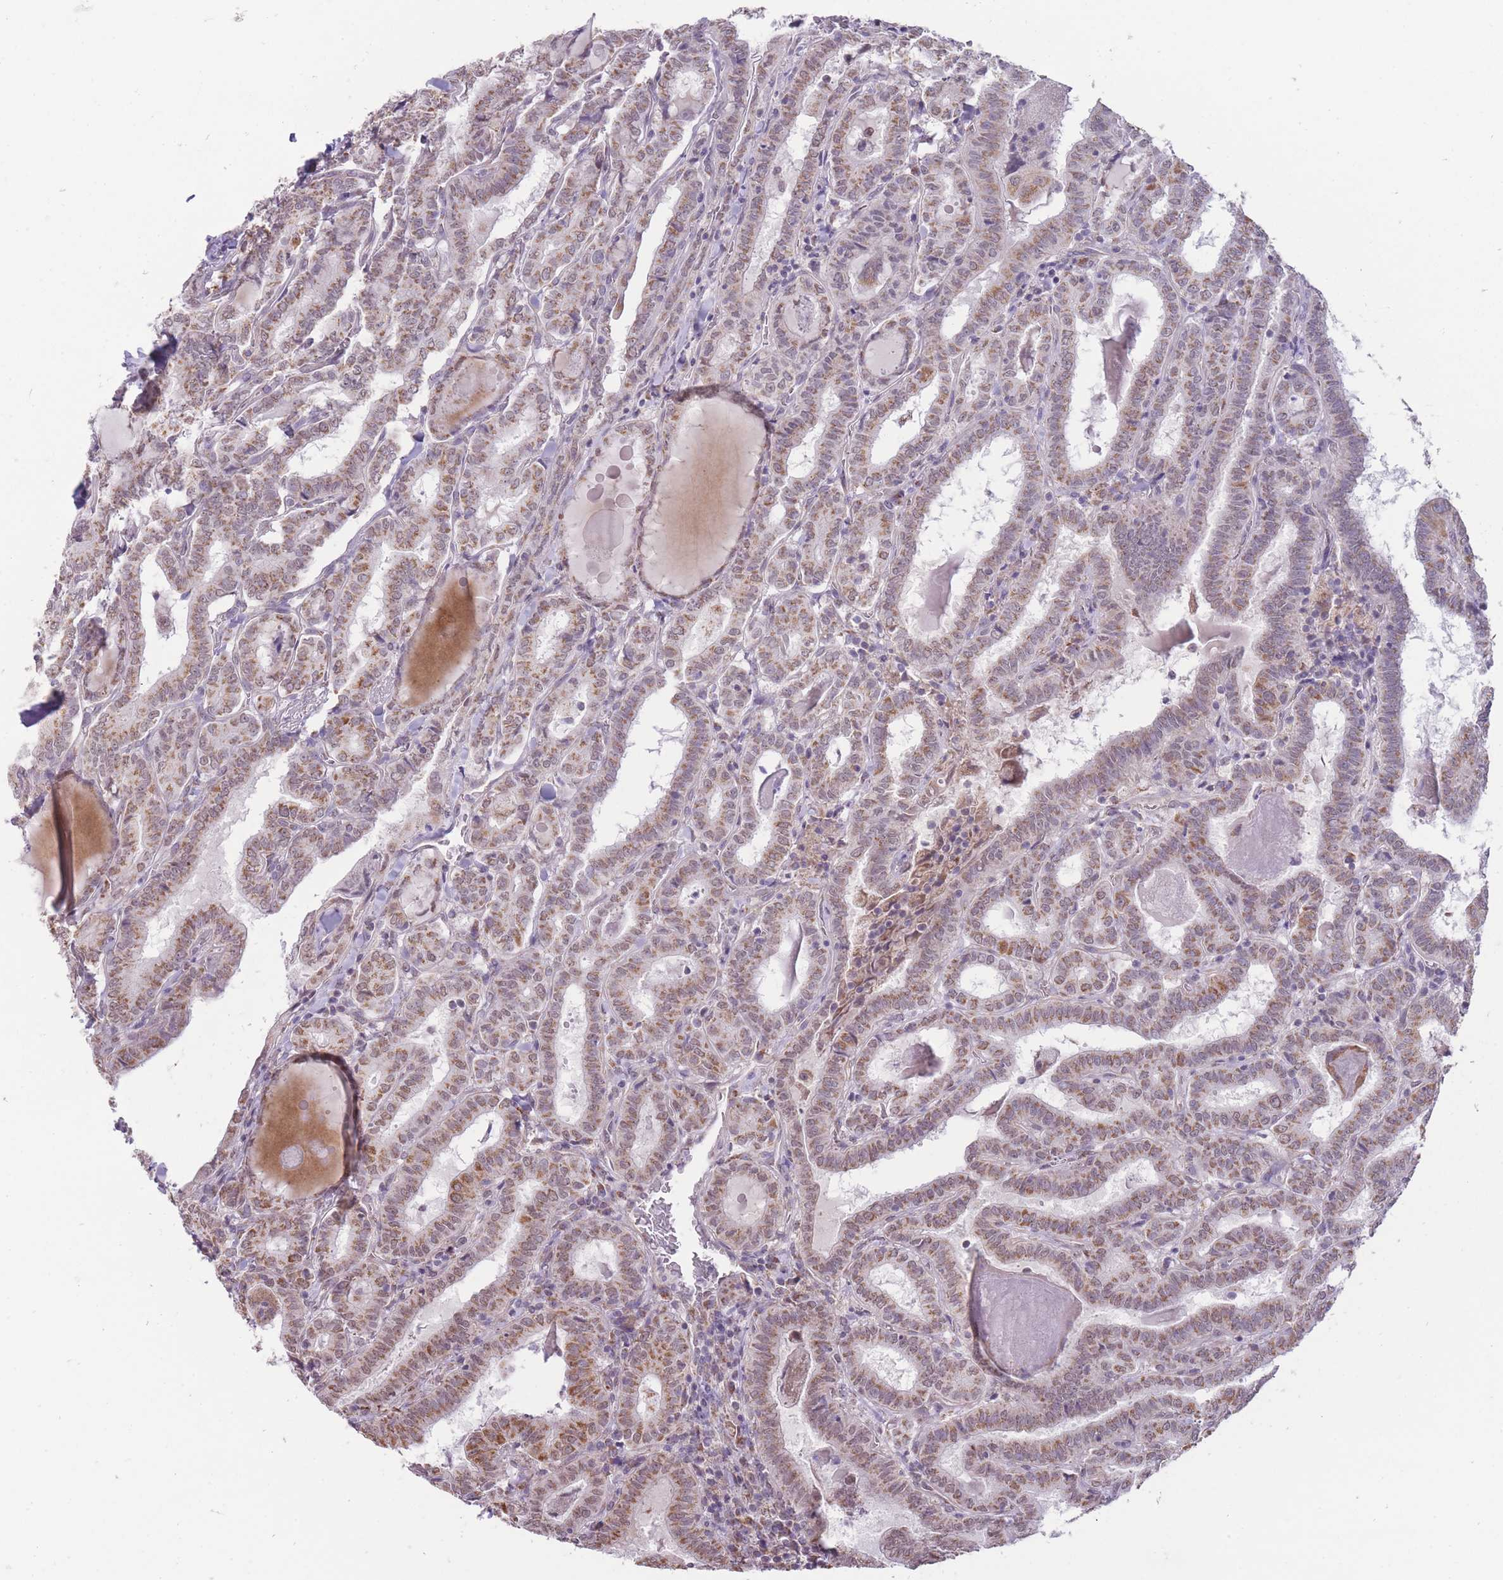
{"staining": {"intensity": "moderate", "quantity": ">75%", "location": "cytoplasmic/membranous,nuclear"}, "tissue": "thyroid cancer", "cell_type": "Tumor cells", "image_type": "cancer", "snomed": [{"axis": "morphology", "description": "Papillary adenocarcinoma, NOS"}, {"axis": "topography", "description": "Thyroid gland"}], "caption": "The image demonstrates immunohistochemical staining of thyroid cancer. There is moderate cytoplasmic/membranous and nuclear expression is seen in about >75% of tumor cells. The staining is performed using DAB brown chromogen to label protein expression. The nuclei are counter-stained blue using hematoxylin.", "gene": "NELL1", "patient": {"sex": "female", "age": 72}}